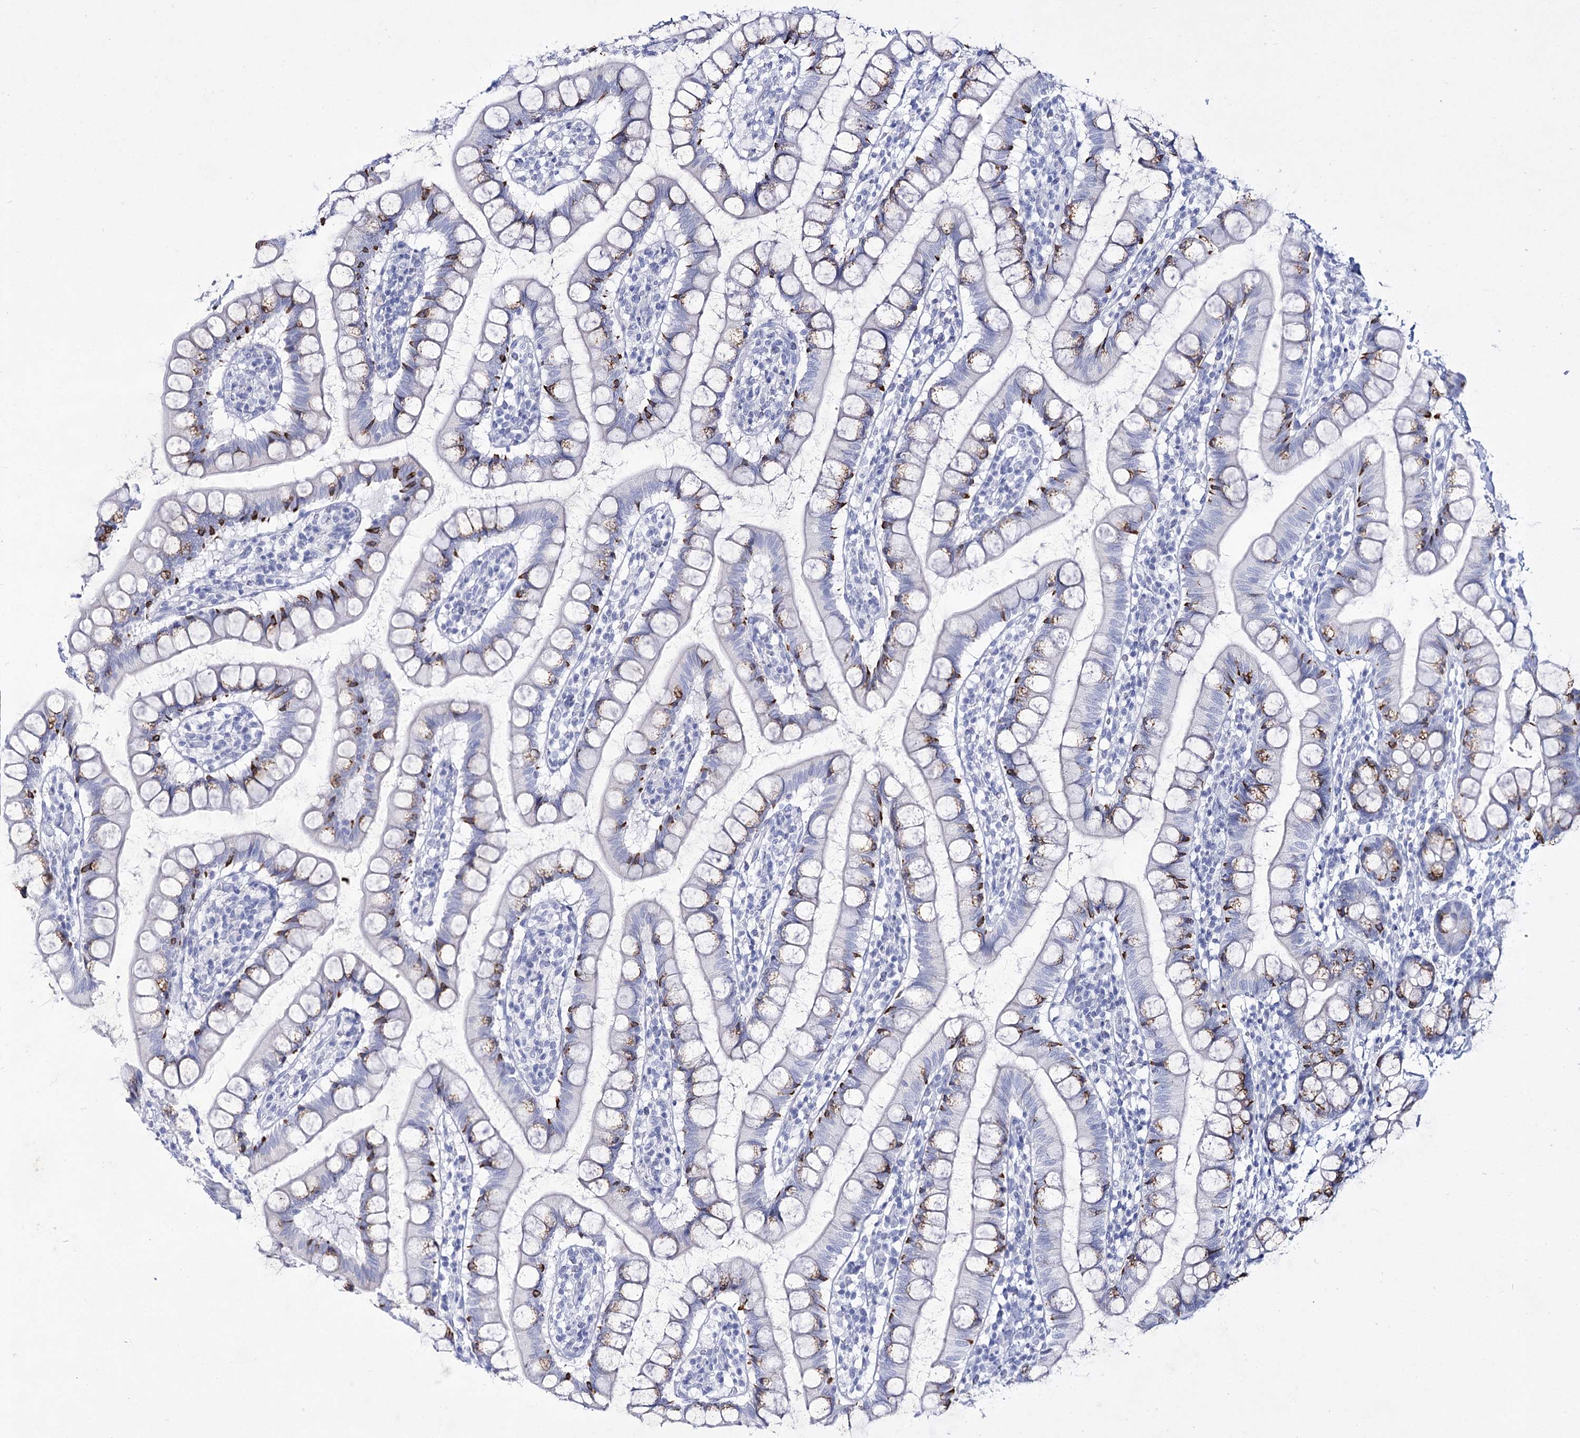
{"staining": {"intensity": "strong", "quantity": "<25%", "location": "cytoplasmic/membranous"}, "tissue": "small intestine", "cell_type": "Glandular cells", "image_type": "normal", "snomed": [{"axis": "morphology", "description": "Normal tissue, NOS"}, {"axis": "topography", "description": "Small intestine"}], "caption": "Immunohistochemistry of benign small intestine exhibits medium levels of strong cytoplasmic/membranous expression in approximately <25% of glandular cells. (DAB IHC with brightfield microscopy, high magnification).", "gene": "RNF186", "patient": {"sex": "female", "age": 84}}